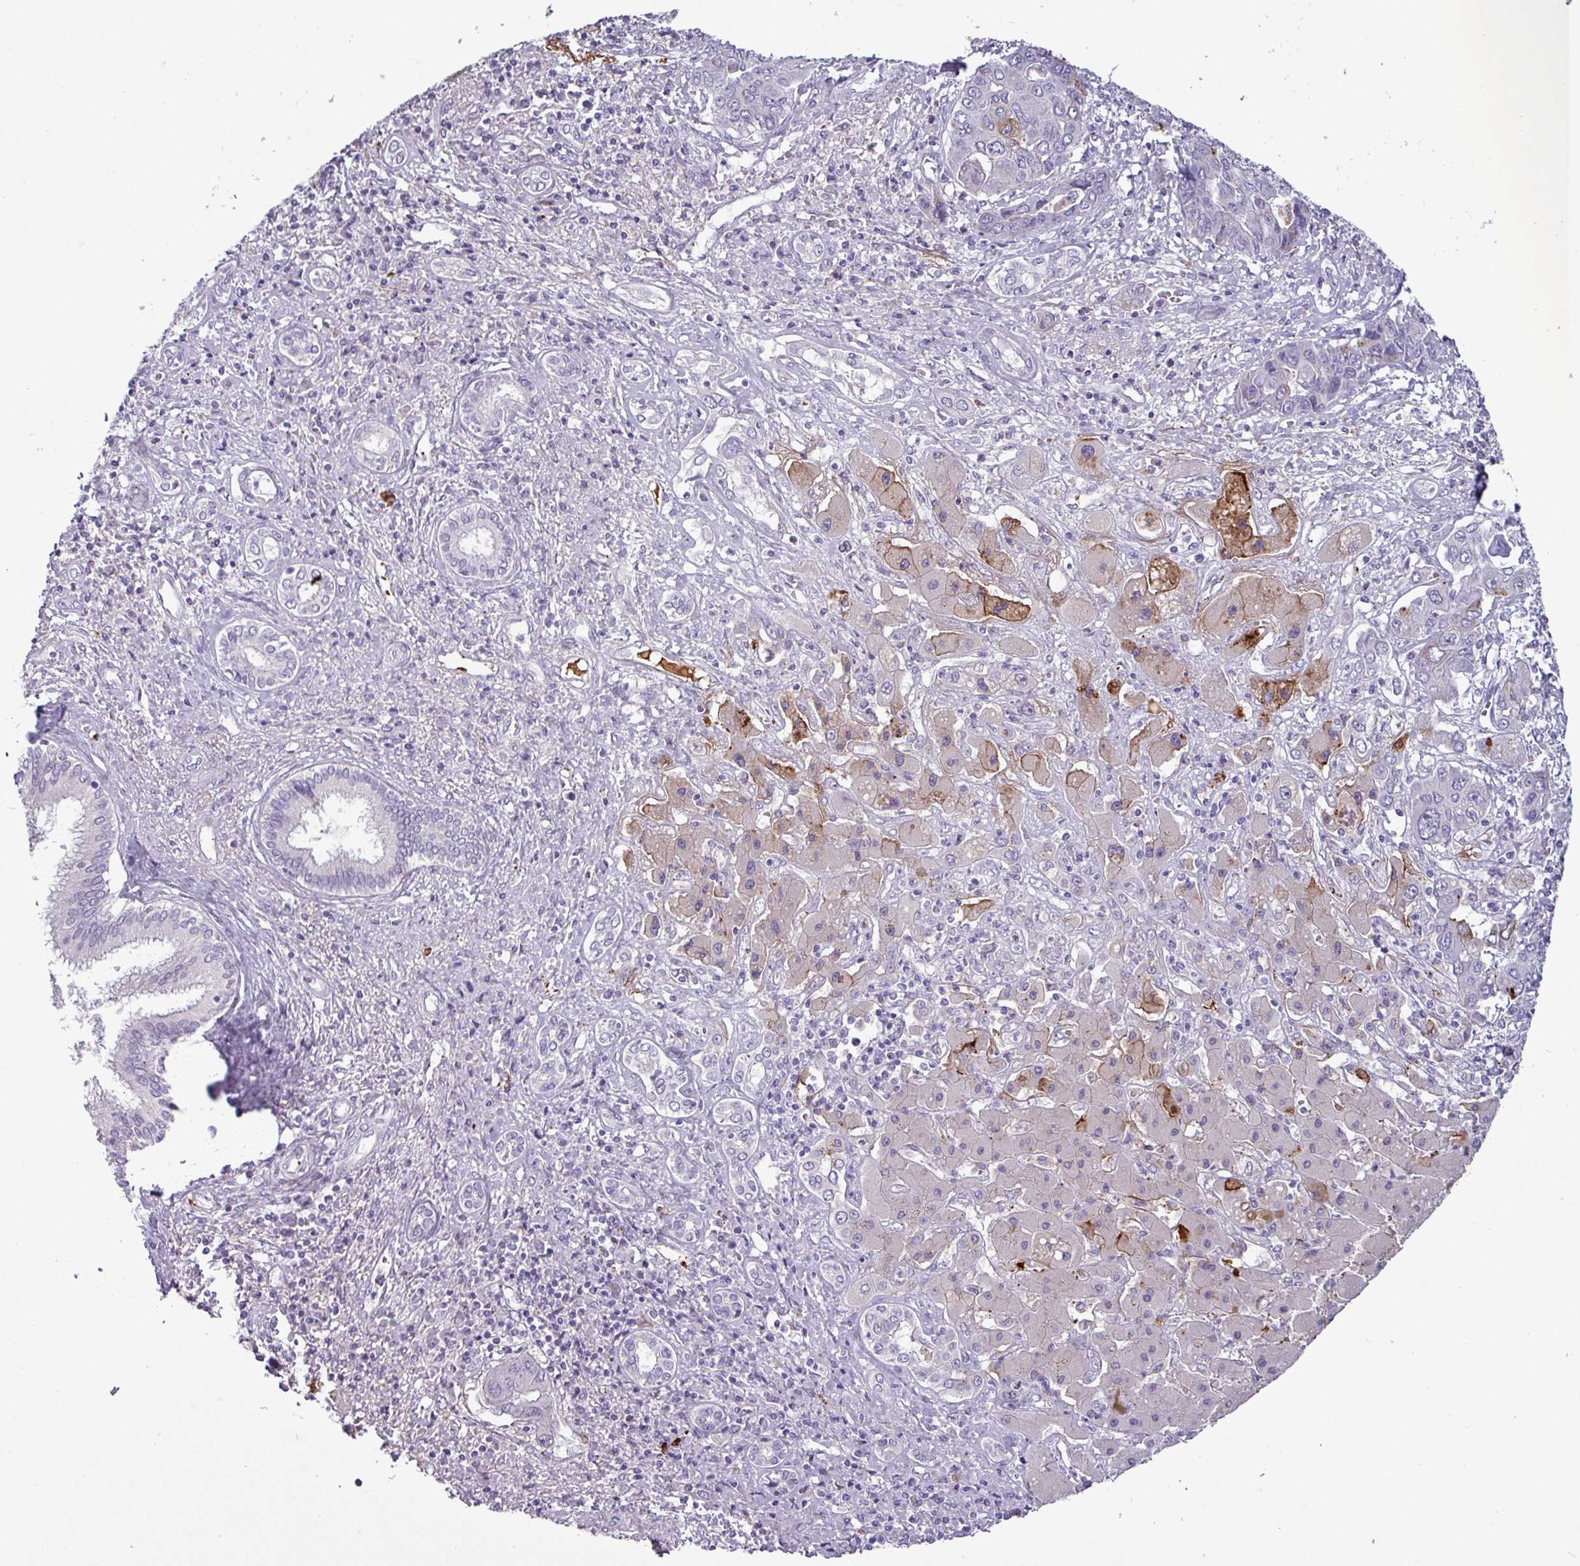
{"staining": {"intensity": "strong", "quantity": "<25%", "location": "cytoplasmic/membranous"}, "tissue": "liver cancer", "cell_type": "Tumor cells", "image_type": "cancer", "snomed": [{"axis": "morphology", "description": "Cholangiocarcinoma"}, {"axis": "topography", "description": "Liver"}], "caption": "About <25% of tumor cells in cholangiocarcinoma (liver) exhibit strong cytoplasmic/membranous protein positivity as visualized by brown immunohistochemical staining.", "gene": "PLIN2", "patient": {"sex": "male", "age": 67}}